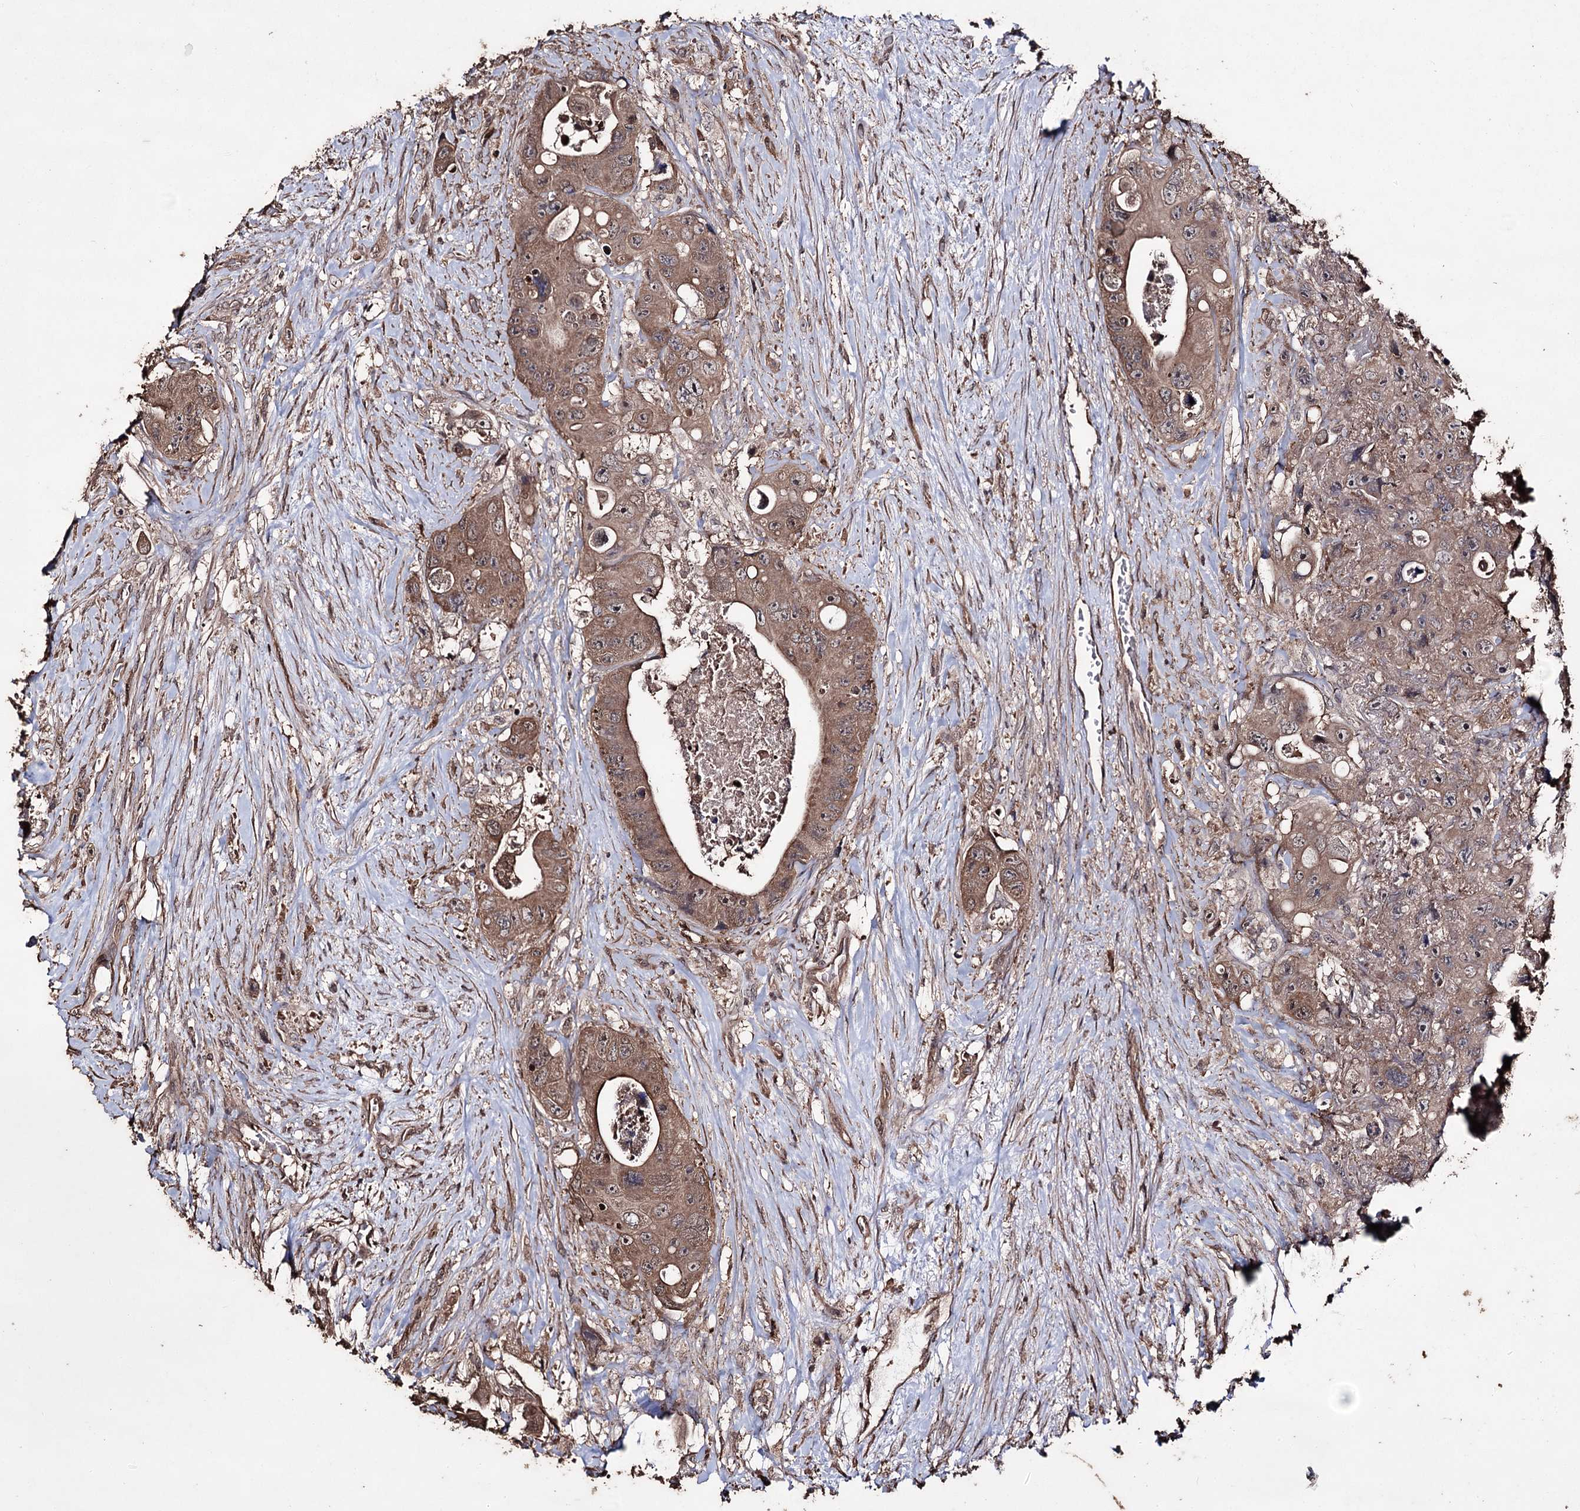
{"staining": {"intensity": "moderate", "quantity": ">75%", "location": "cytoplasmic/membranous"}, "tissue": "colorectal cancer", "cell_type": "Tumor cells", "image_type": "cancer", "snomed": [{"axis": "morphology", "description": "Adenocarcinoma, NOS"}, {"axis": "topography", "description": "Colon"}], "caption": "Immunohistochemical staining of human colorectal adenocarcinoma reveals medium levels of moderate cytoplasmic/membranous expression in approximately >75% of tumor cells.", "gene": "ZNF662", "patient": {"sex": "female", "age": 46}}